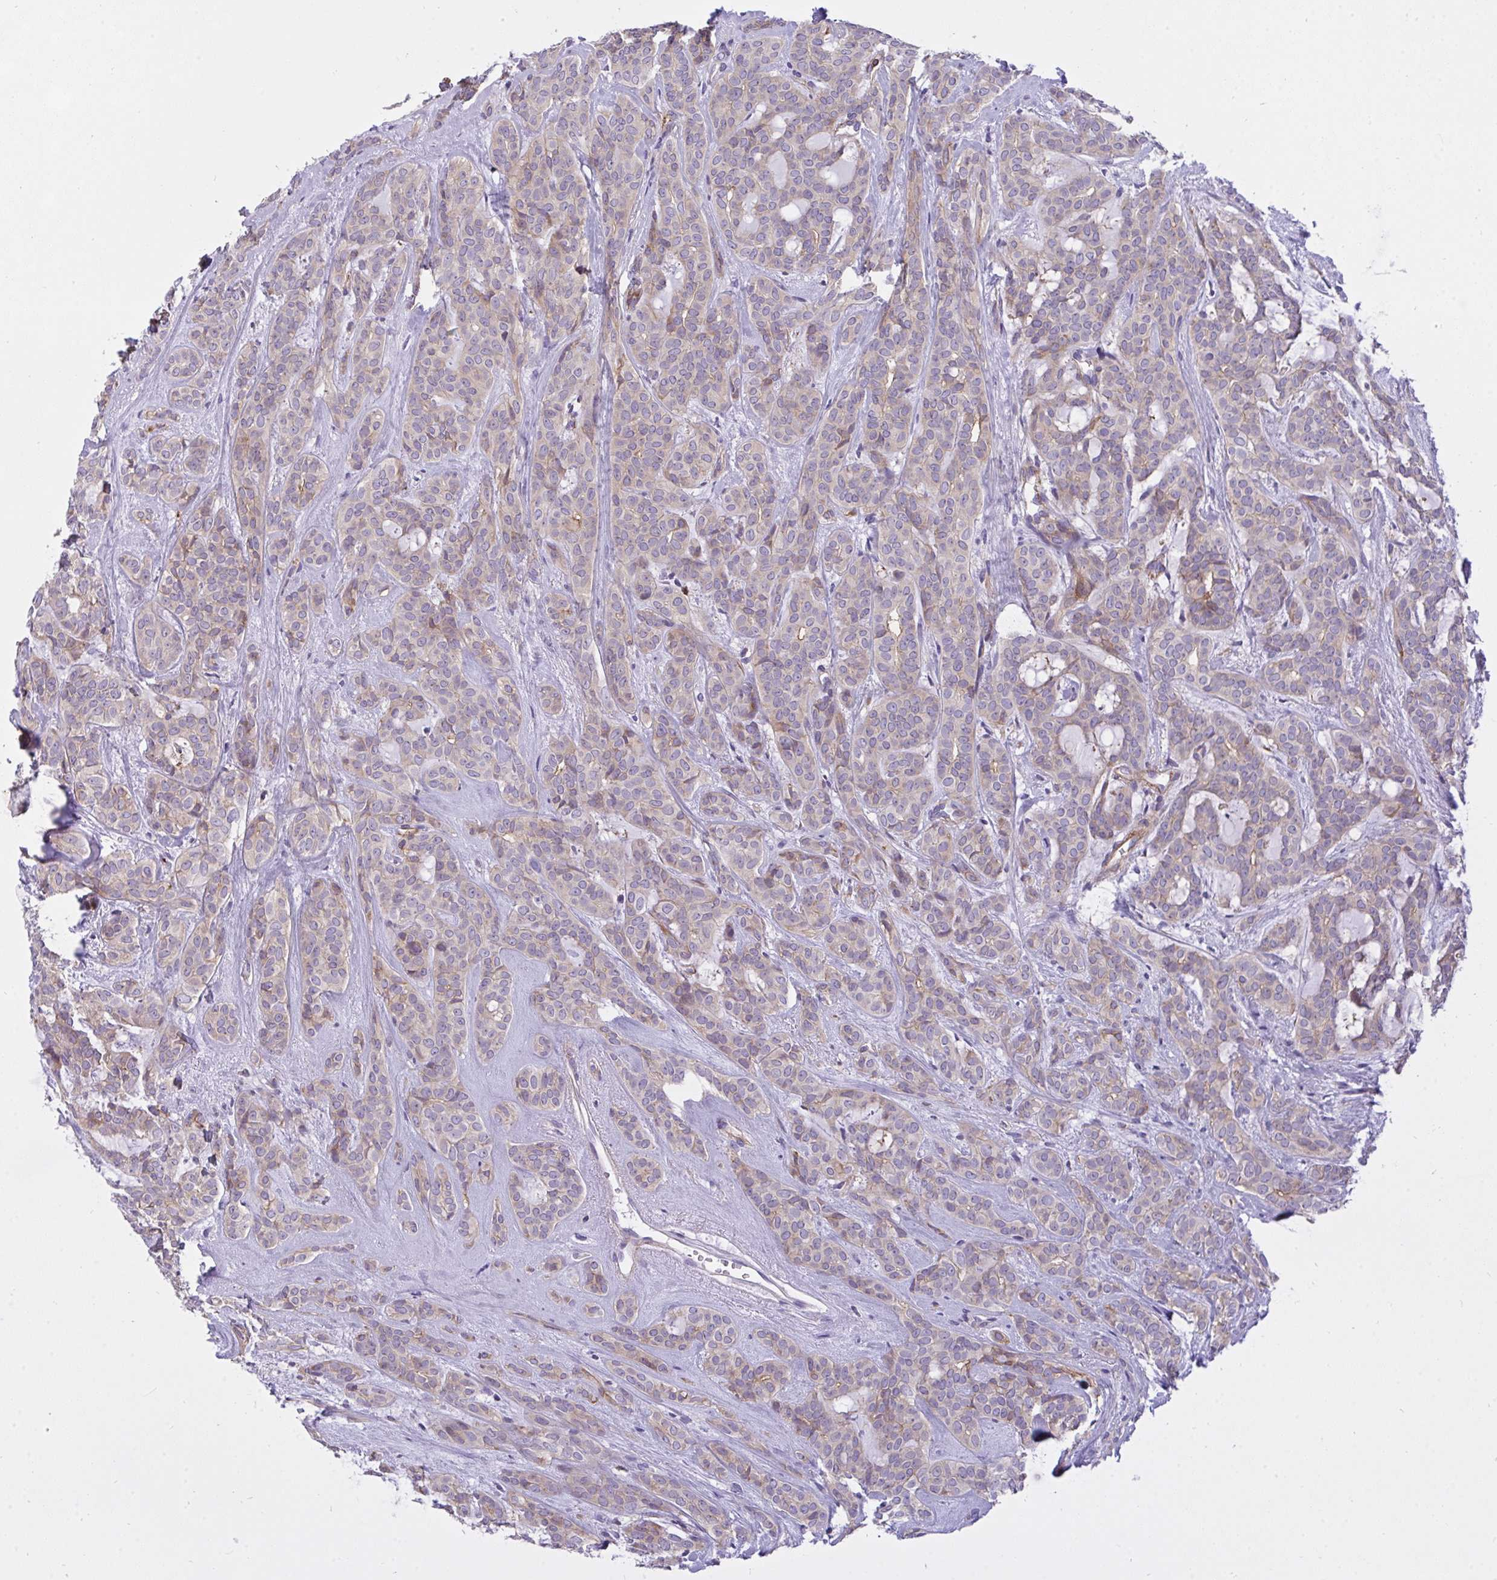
{"staining": {"intensity": "weak", "quantity": "<25%", "location": "cytoplasmic/membranous"}, "tissue": "head and neck cancer", "cell_type": "Tumor cells", "image_type": "cancer", "snomed": [{"axis": "morphology", "description": "Adenocarcinoma, NOS"}, {"axis": "topography", "description": "Head-Neck"}], "caption": "This is an immunohistochemistry (IHC) histopathology image of human head and neck cancer (adenocarcinoma). There is no expression in tumor cells.", "gene": "ERI1", "patient": {"sex": "female", "age": 57}}